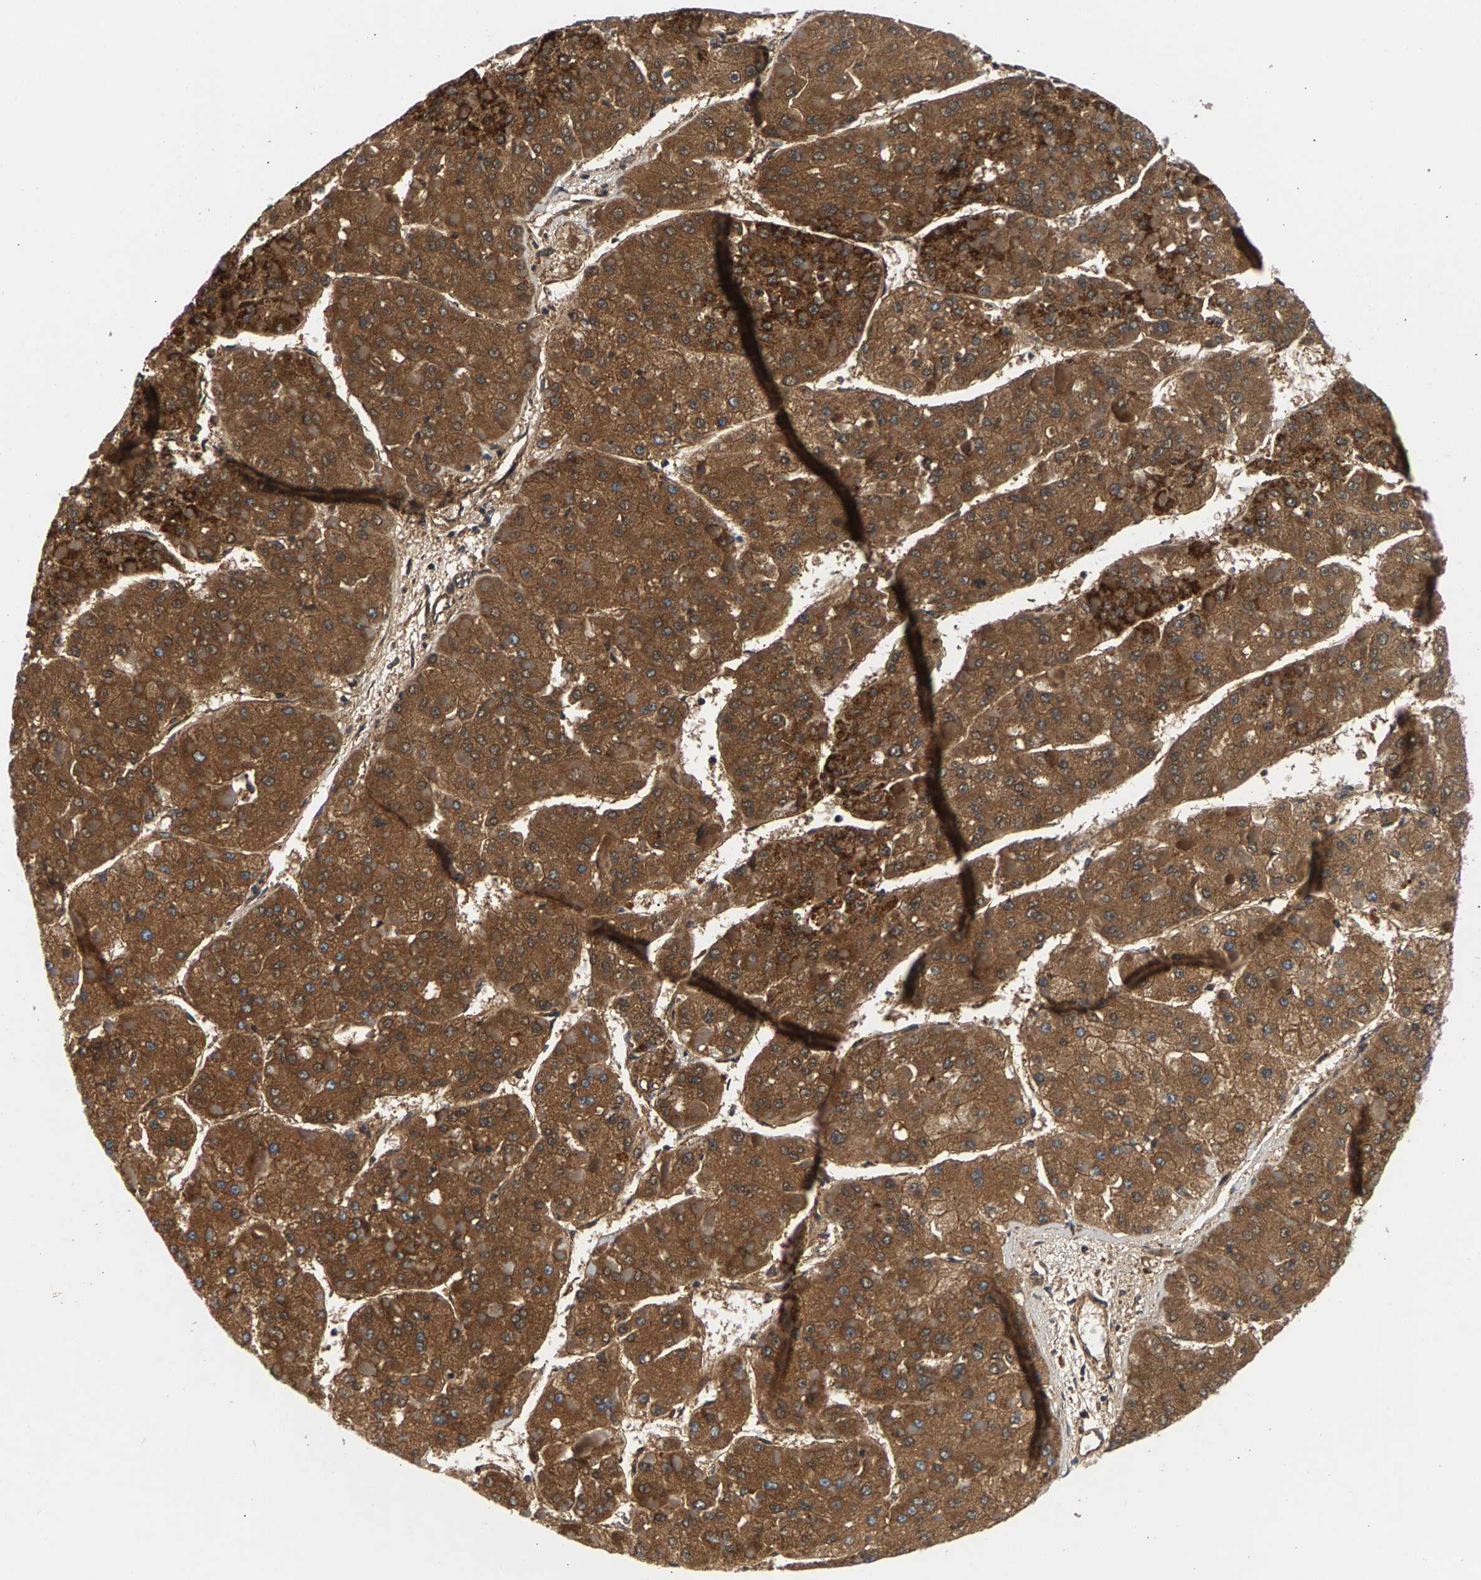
{"staining": {"intensity": "moderate", "quantity": ">75%", "location": "cytoplasmic/membranous"}, "tissue": "liver cancer", "cell_type": "Tumor cells", "image_type": "cancer", "snomed": [{"axis": "morphology", "description": "Carcinoma, Hepatocellular, NOS"}, {"axis": "topography", "description": "Liver"}], "caption": "Liver cancer (hepatocellular carcinoma) stained for a protein shows moderate cytoplasmic/membranous positivity in tumor cells. (brown staining indicates protein expression, while blue staining denotes nuclei).", "gene": "FAM78A", "patient": {"sex": "female", "age": 73}}